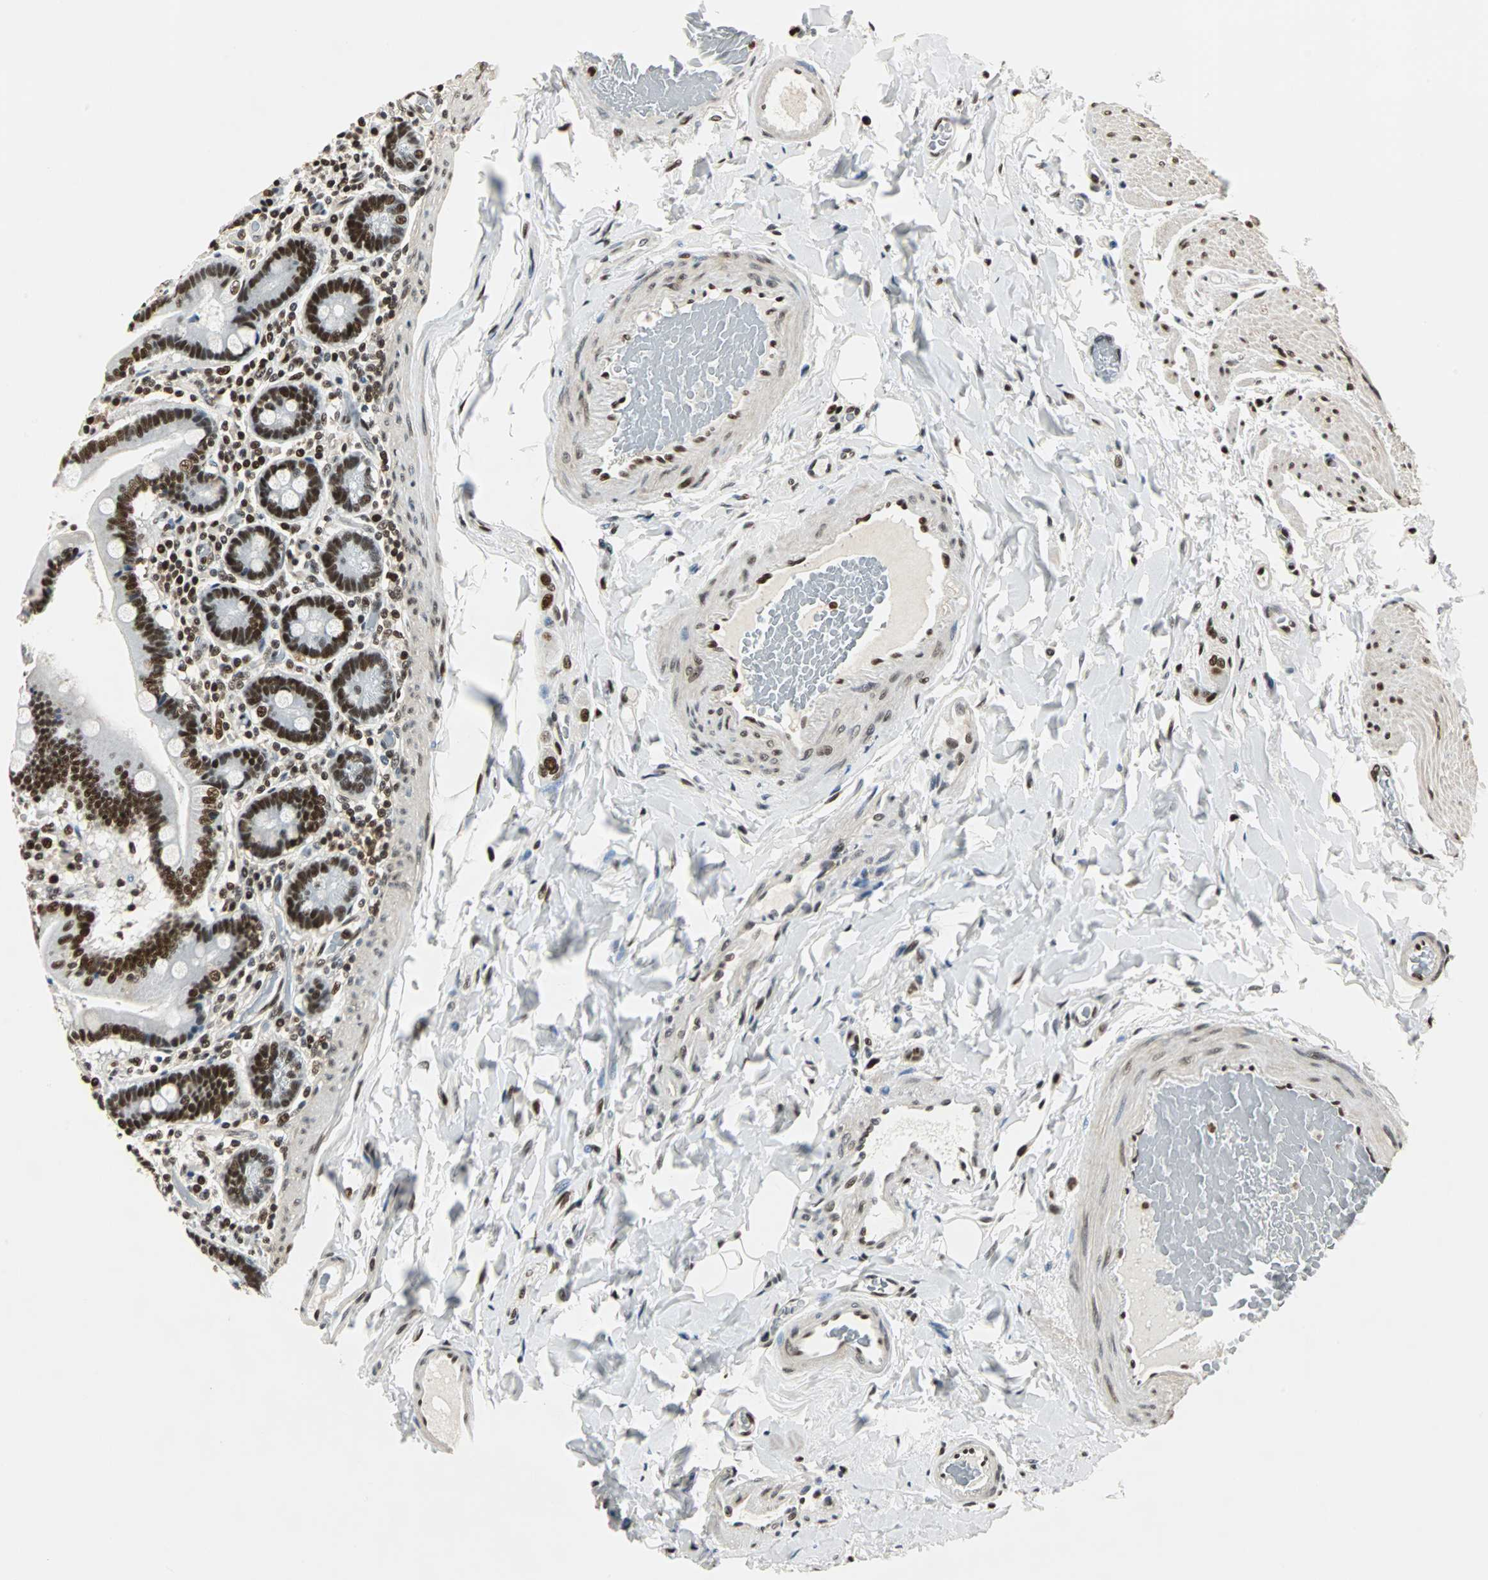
{"staining": {"intensity": "strong", "quantity": ">75%", "location": "nuclear"}, "tissue": "duodenum", "cell_type": "Glandular cells", "image_type": "normal", "snomed": [{"axis": "morphology", "description": "Normal tissue, NOS"}, {"axis": "topography", "description": "Duodenum"}], "caption": "Protein analysis of unremarkable duodenum shows strong nuclear staining in about >75% of glandular cells. (DAB (3,3'-diaminobenzidine) IHC, brown staining for protein, blue staining for nuclei).", "gene": "XRCC4", "patient": {"sex": "female", "age": 53}}